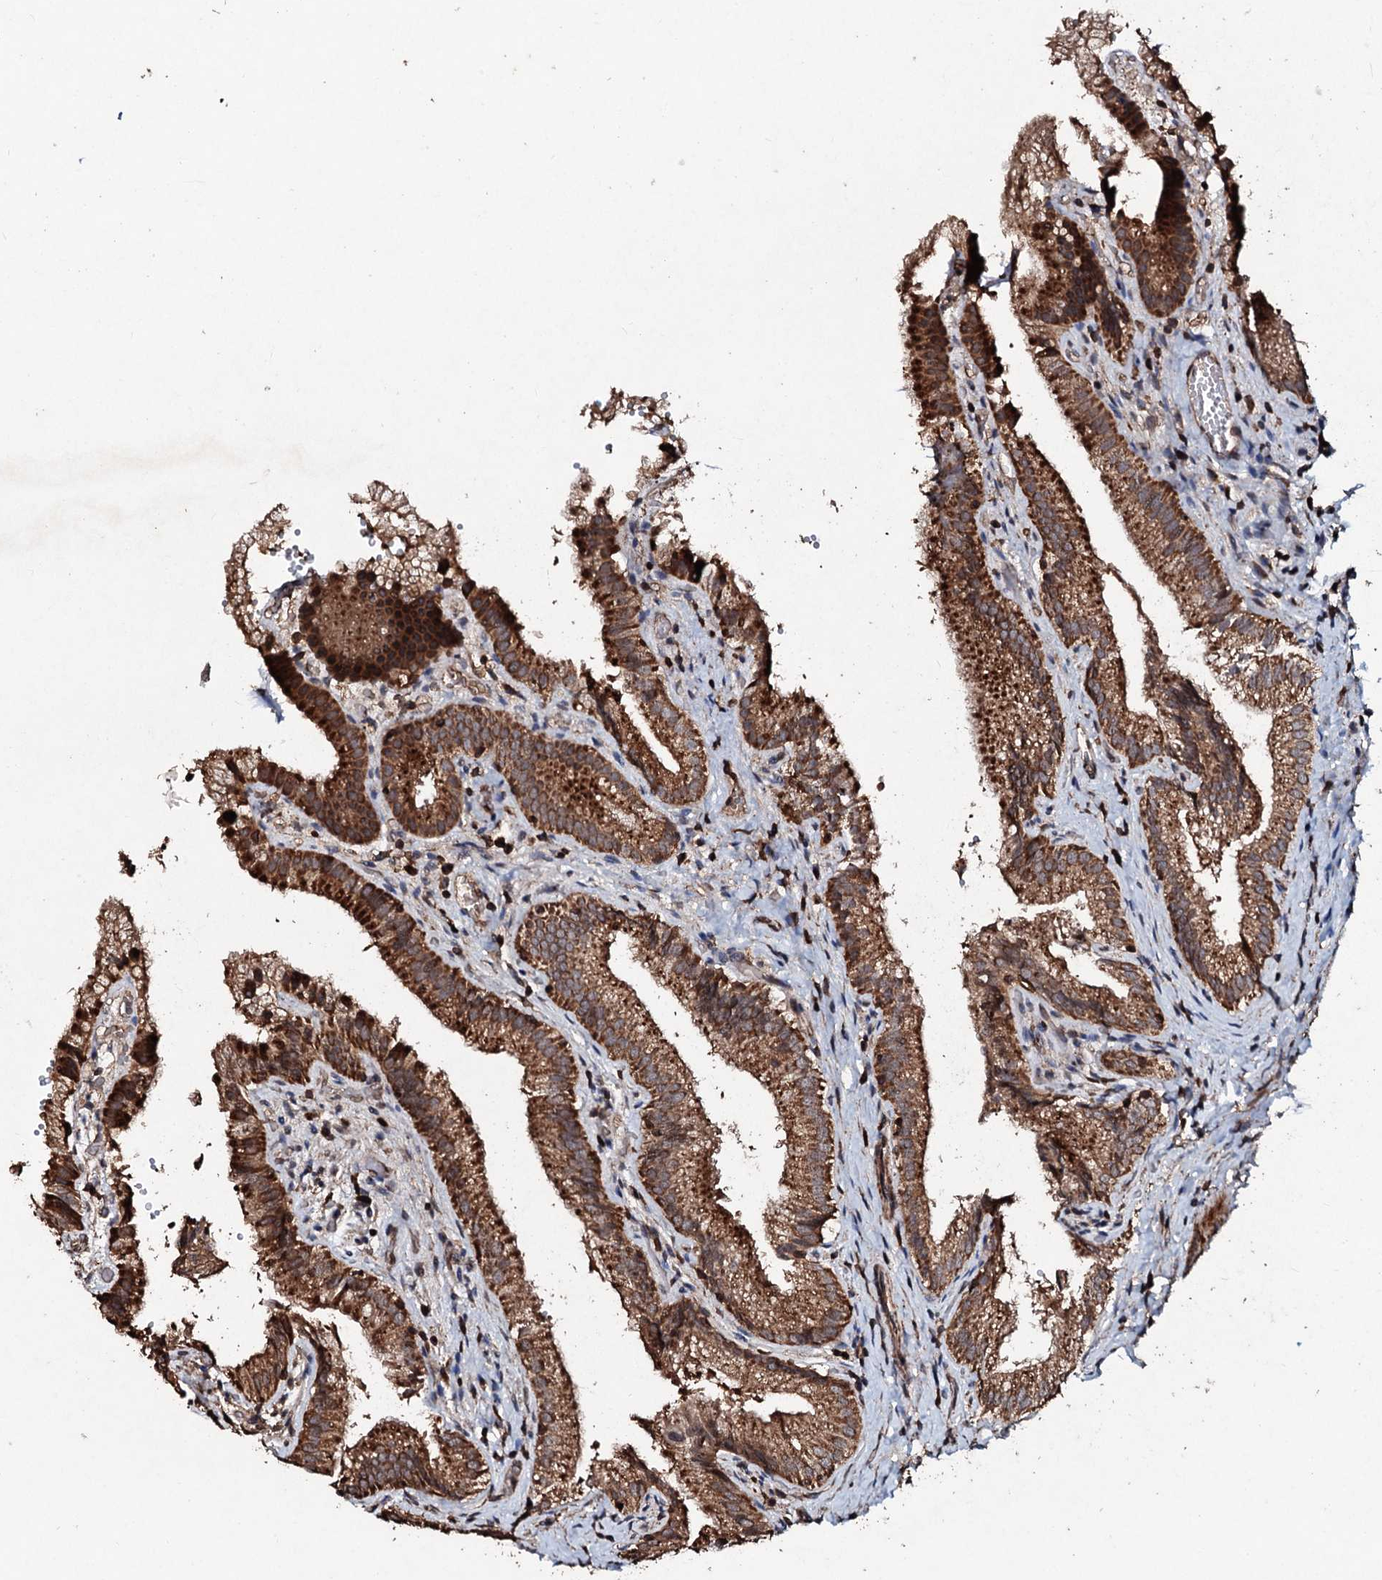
{"staining": {"intensity": "strong", "quantity": ">75%", "location": "cytoplasmic/membranous"}, "tissue": "gallbladder", "cell_type": "Glandular cells", "image_type": "normal", "snomed": [{"axis": "morphology", "description": "Normal tissue, NOS"}, {"axis": "topography", "description": "Gallbladder"}], "caption": "Immunohistochemical staining of benign human gallbladder displays high levels of strong cytoplasmic/membranous staining in approximately >75% of glandular cells. Using DAB (3,3'-diaminobenzidine) (brown) and hematoxylin (blue) stains, captured at high magnification using brightfield microscopy.", "gene": "SDHAF2", "patient": {"sex": "female", "age": 30}}